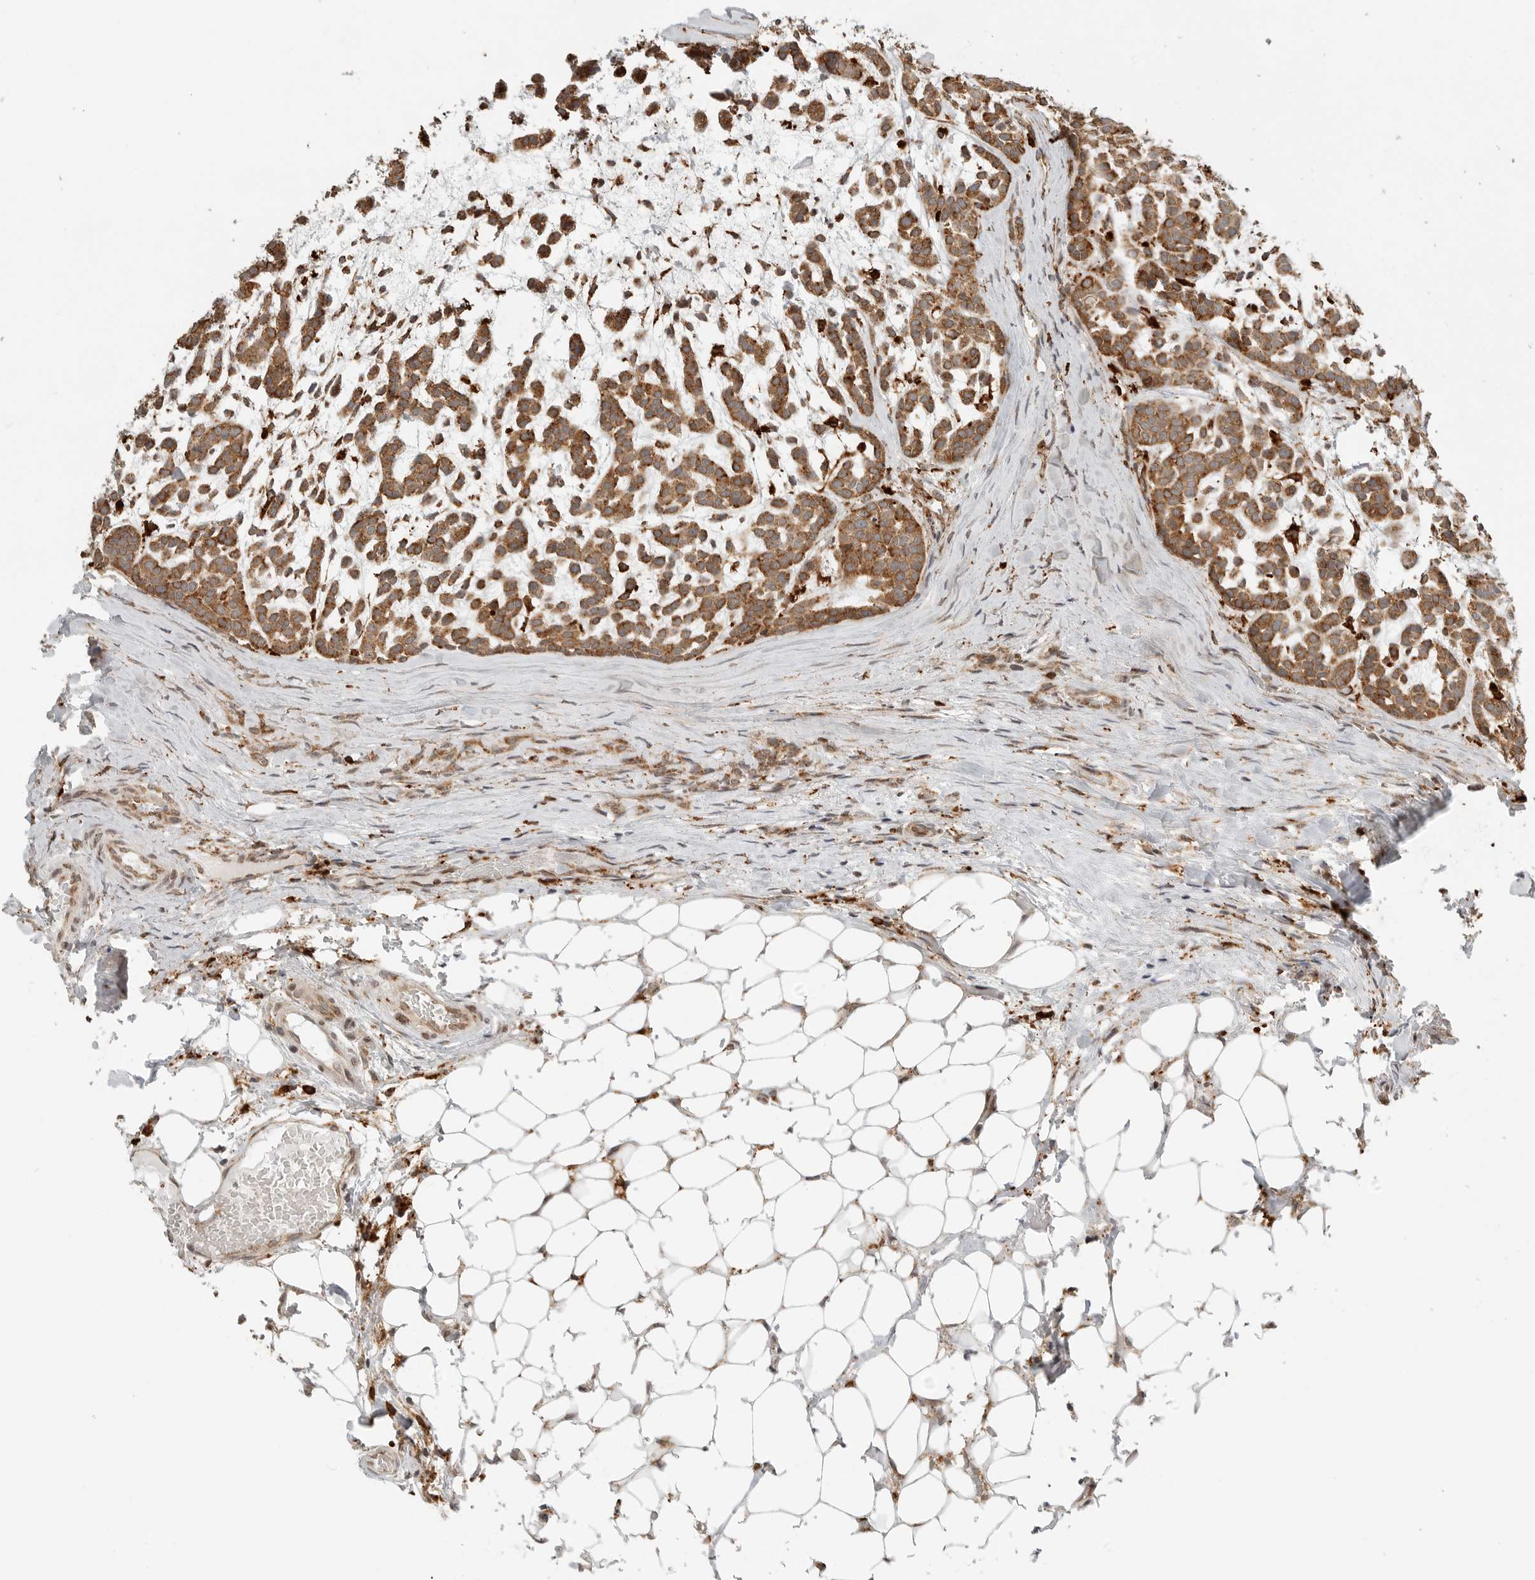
{"staining": {"intensity": "strong", "quantity": ">75%", "location": "cytoplasmic/membranous"}, "tissue": "head and neck cancer", "cell_type": "Tumor cells", "image_type": "cancer", "snomed": [{"axis": "morphology", "description": "Adenocarcinoma, NOS"}, {"axis": "morphology", "description": "Adenoma, NOS"}, {"axis": "topography", "description": "Head-Neck"}], "caption": "Head and neck cancer (adenocarcinoma) stained for a protein exhibits strong cytoplasmic/membranous positivity in tumor cells.", "gene": "IDUA", "patient": {"sex": "female", "age": 55}}